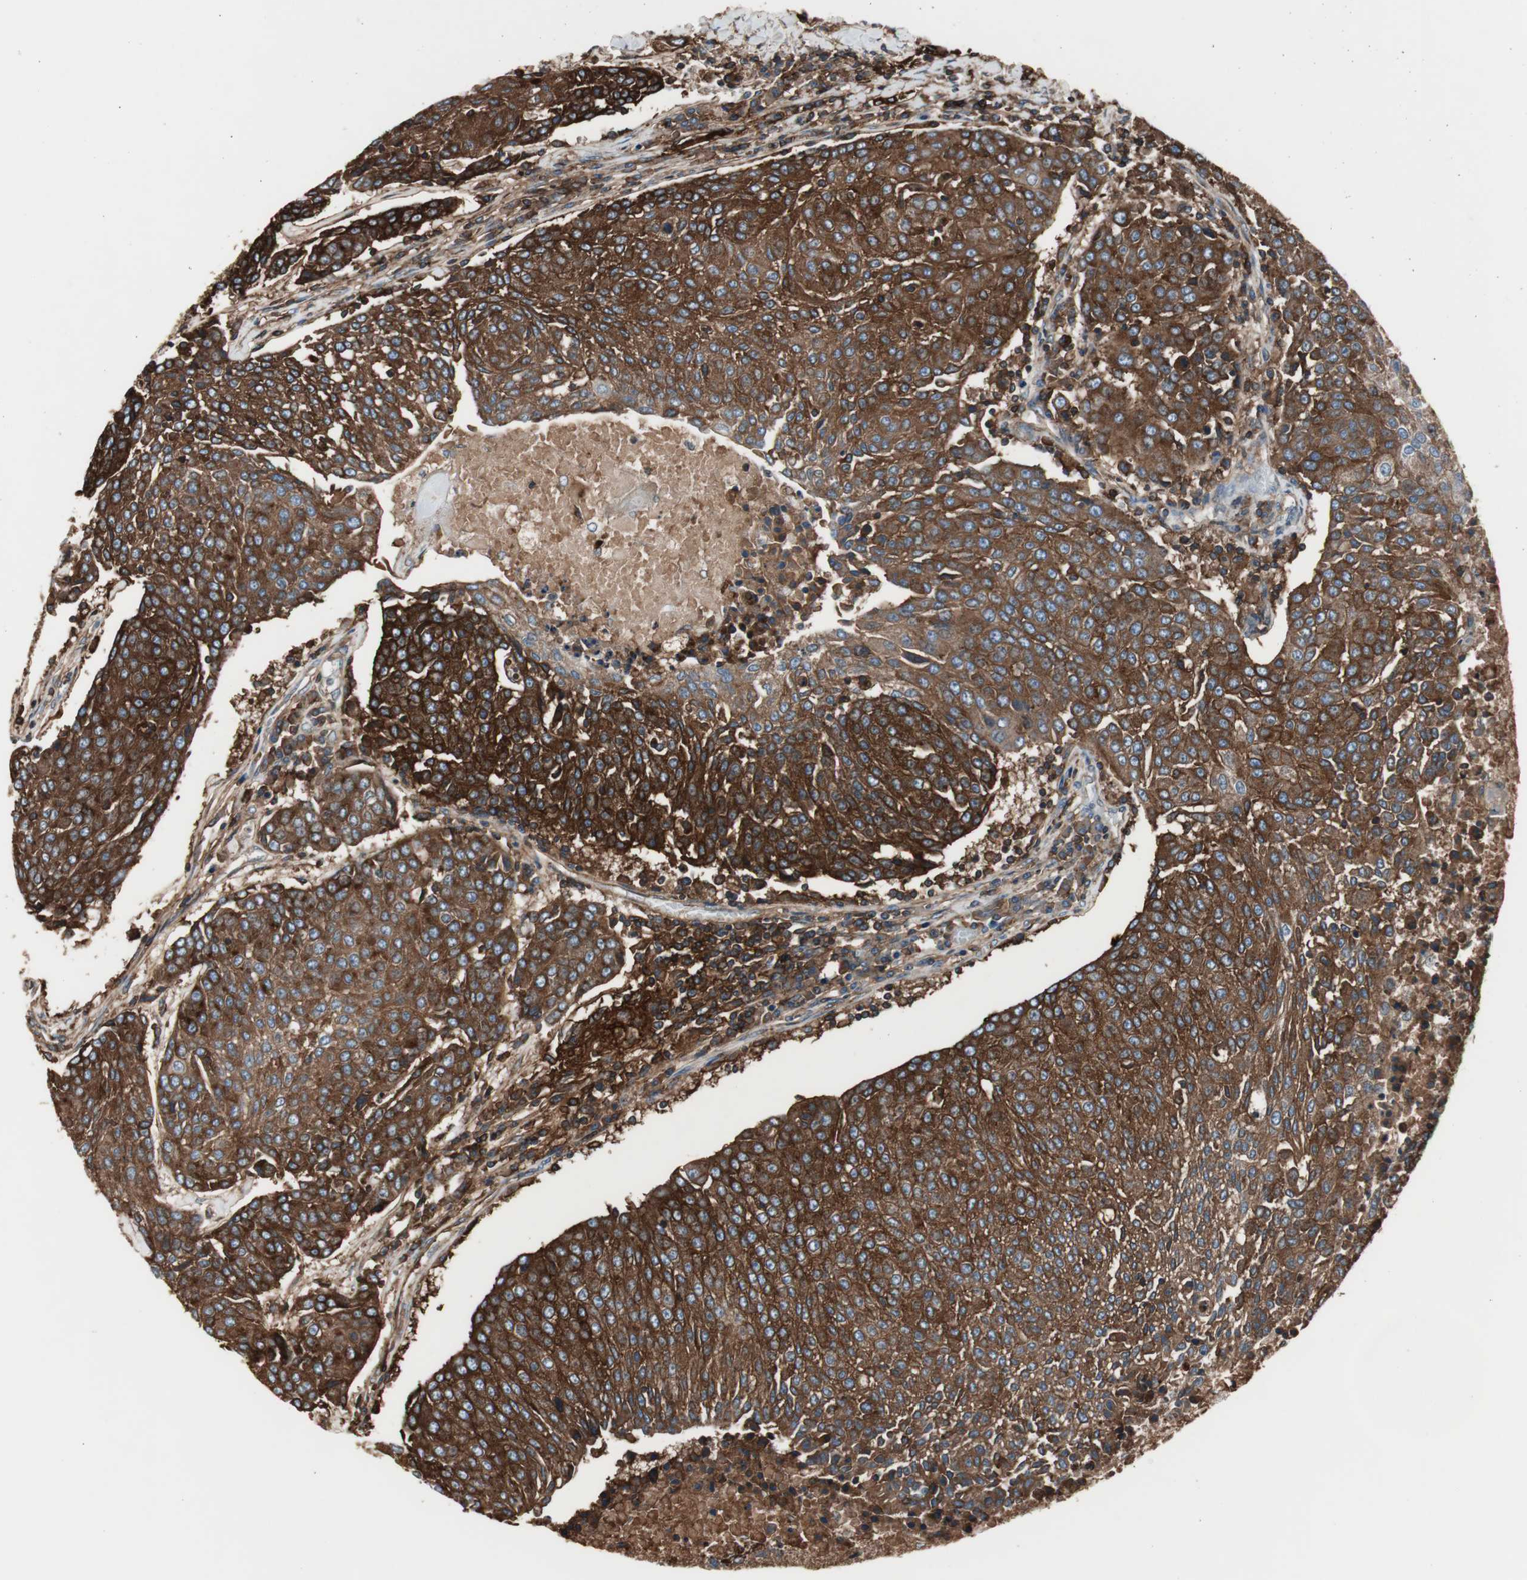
{"staining": {"intensity": "strong", "quantity": ">75%", "location": "cytoplasmic/membranous"}, "tissue": "urothelial cancer", "cell_type": "Tumor cells", "image_type": "cancer", "snomed": [{"axis": "morphology", "description": "Urothelial carcinoma, High grade"}, {"axis": "topography", "description": "Urinary bladder"}], "caption": "Protein analysis of urothelial cancer tissue displays strong cytoplasmic/membranous positivity in about >75% of tumor cells.", "gene": "B2M", "patient": {"sex": "female", "age": 85}}